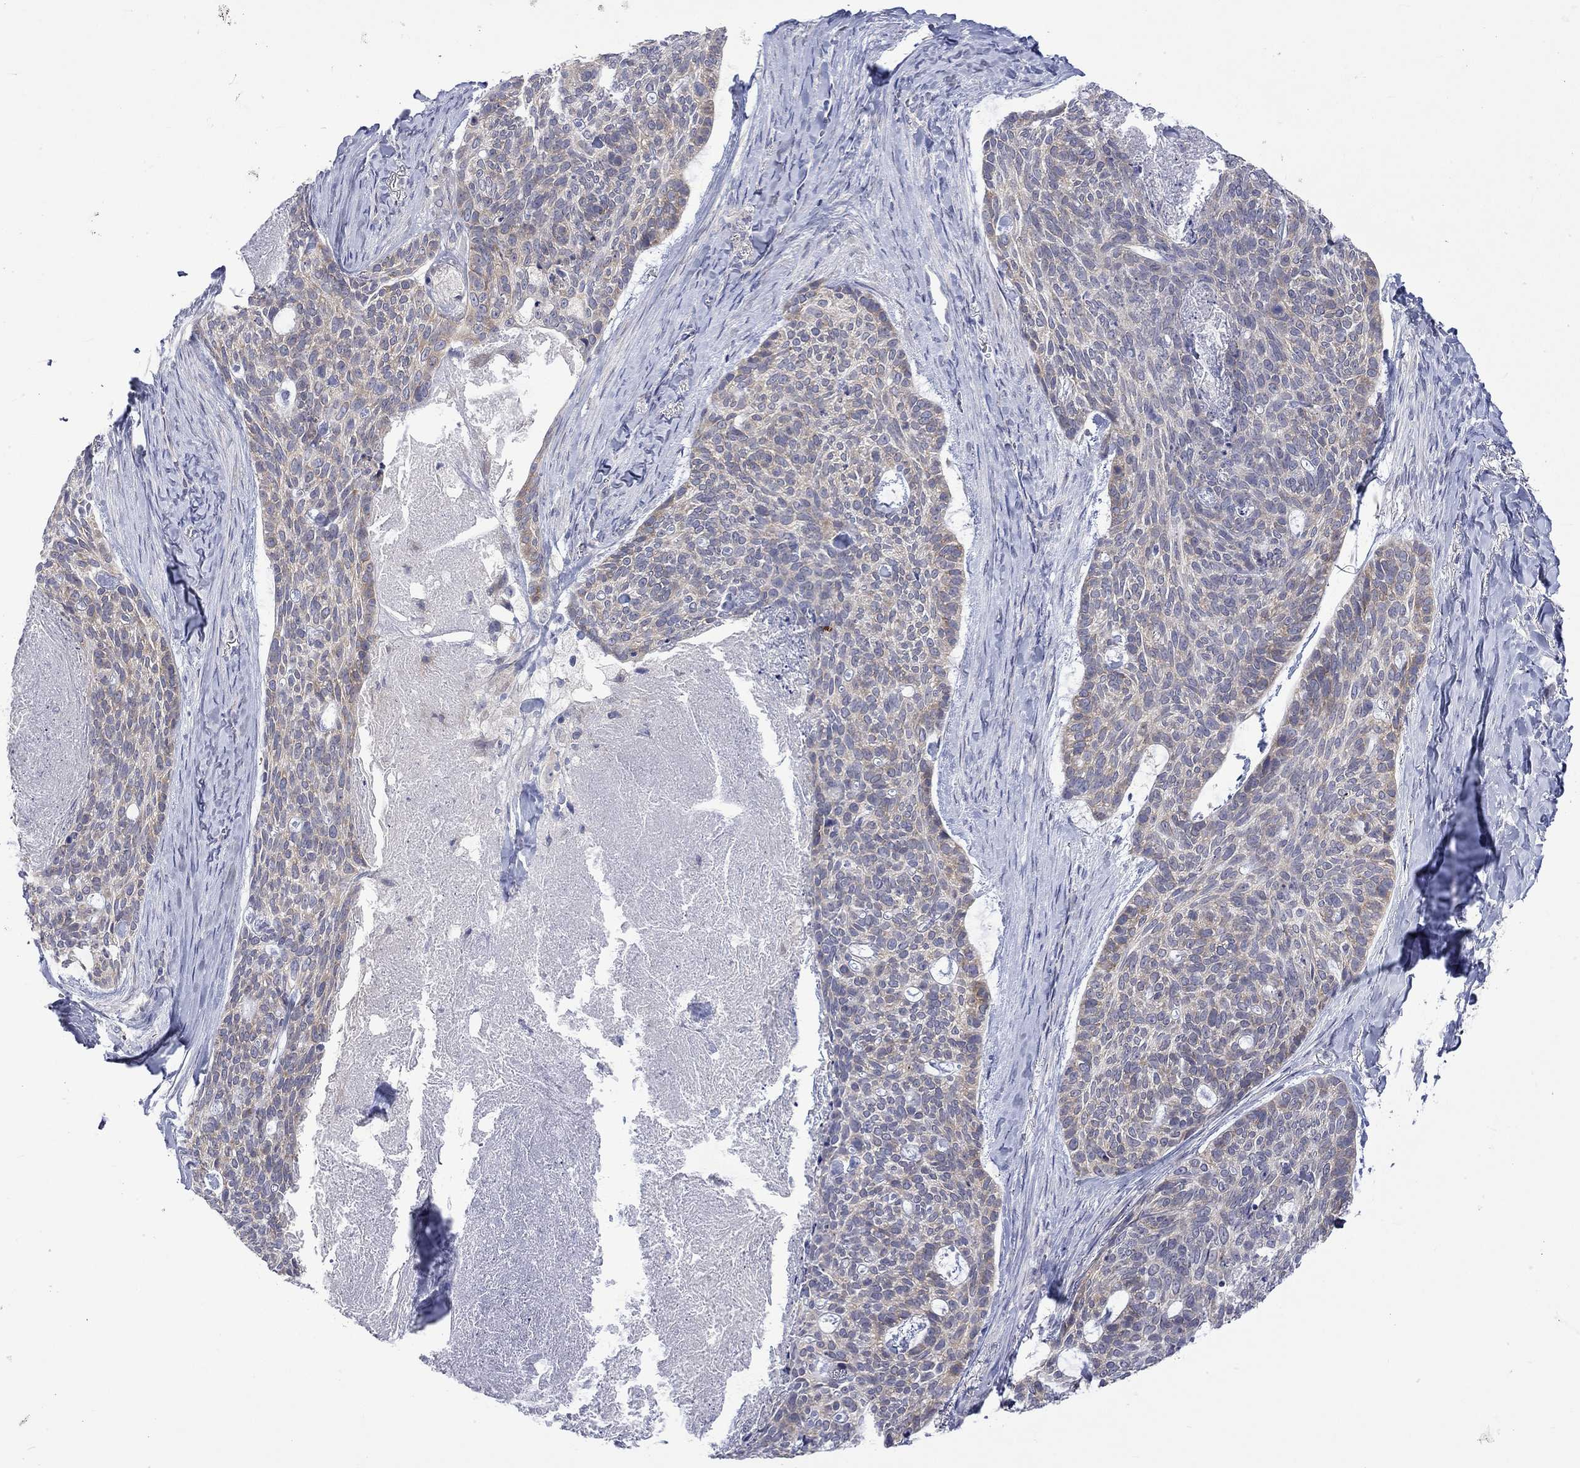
{"staining": {"intensity": "moderate", "quantity": "25%-75%", "location": "cytoplasmic/membranous"}, "tissue": "skin cancer", "cell_type": "Tumor cells", "image_type": "cancer", "snomed": [{"axis": "morphology", "description": "Basal cell carcinoma"}, {"axis": "topography", "description": "Skin"}], "caption": "Skin cancer was stained to show a protein in brown. There is medium levels of moderate cytoplasmic/membranous staining in about 25%-75% of tumor cells.", "gene": "CERS1", "patient": {"sex": "female", "age": 69}}